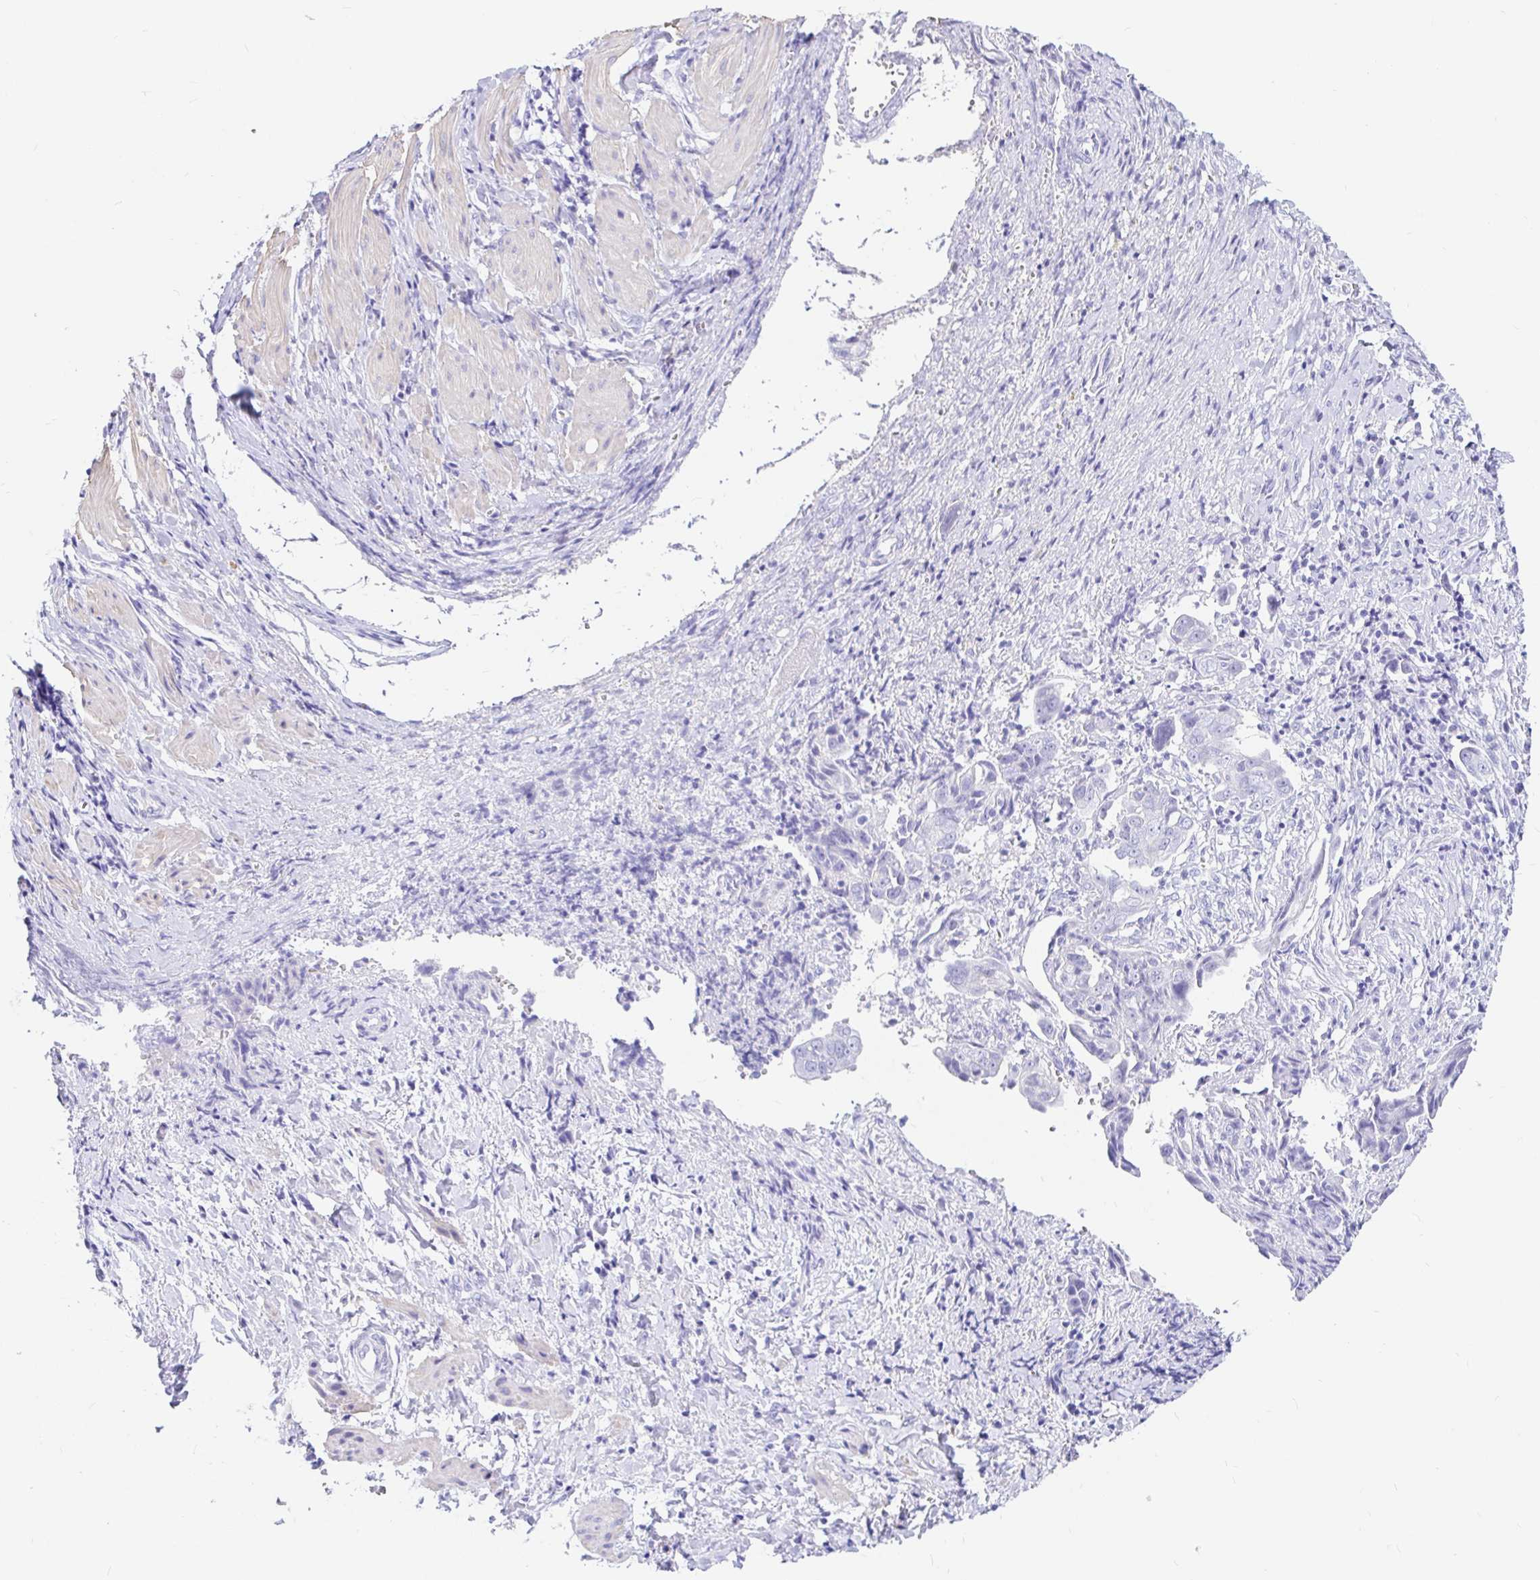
{"staining": {"intensity": "negative", "quantity": "none", "location": "none"}, "tissue": "ovarian cancer", "cell_type": "Tumor cells", "image_type": "cancer", "snomed": [{"axis": "morphology", "description": "Carcinoma, endometroid"}, {"axis": "topography", "description": "Ovary"}], "caption": "Ovarian cancer was stained to show a protein in brown. There is no significant expression in tumor cells. (Immunohistochemistry, brightfield microscopy, high magnification).", "gene": "PPP1R1B", "patient": {"sex": "female", "age": 70}}